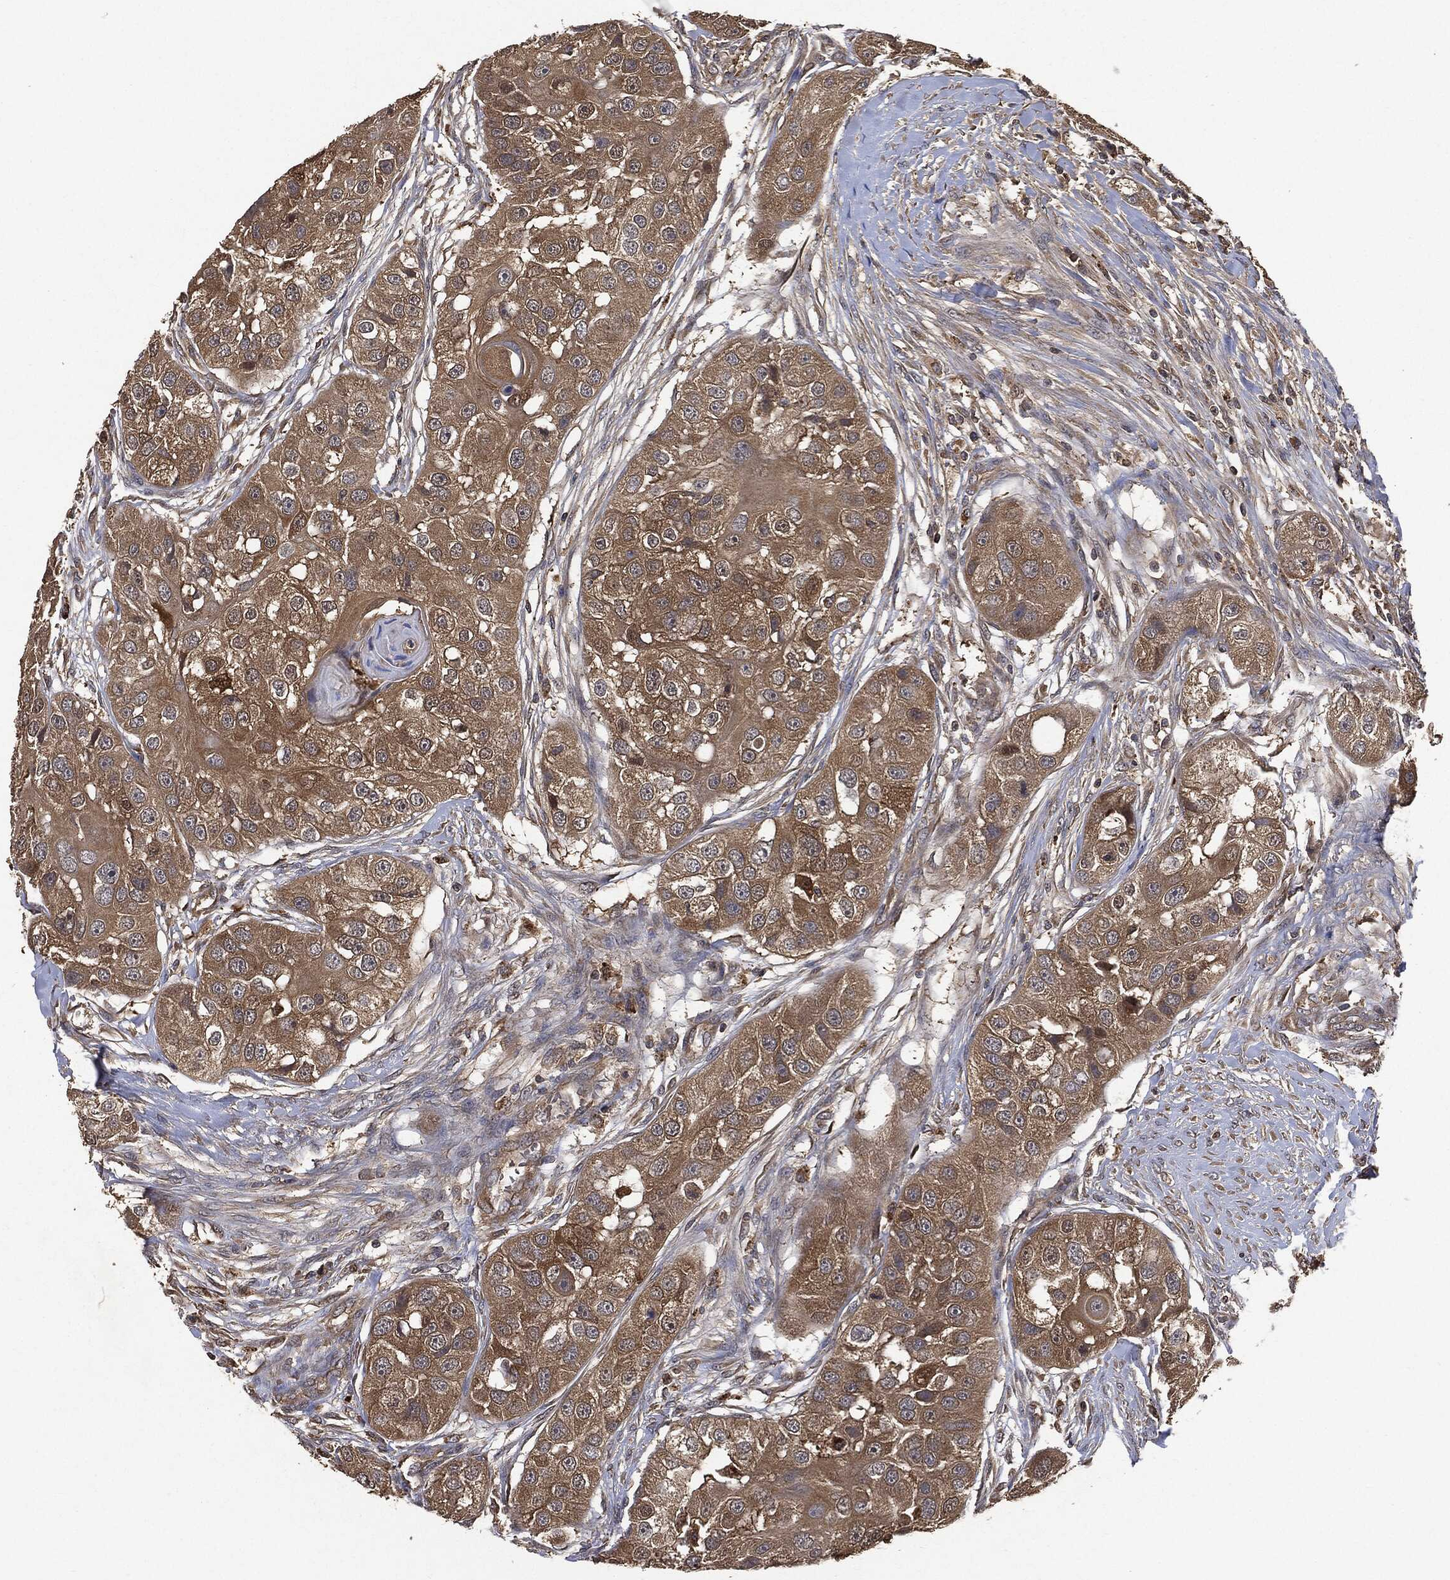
{"staining": {"intensity": "weak", "quantity": ">75%", "location": "cytoplasmic/membranous"}, "tissue": "head and neck cancer", "cell_type": "Tumor cells", "image_type": "cancer", "snomed": [{"axis": "morphology", "description": "Normal tissue, NOS"}, {"axis": "morphology", "description": "Squamous cell carcinoma, NOS"}, {"axis": "topography", "description": "Skeletal muscle"}, {"axis": "topography", "description": "Head-Neck"}], "caption": "Approximately >75% of tumor cells in human squamous cell carcinoma (head and neck) show weak cytoplasmic/membranous protein staining as visualized by brown immunohistochemical staining.", "gene": "BRAF", "patient": {"sex": "male", "age": 51}}